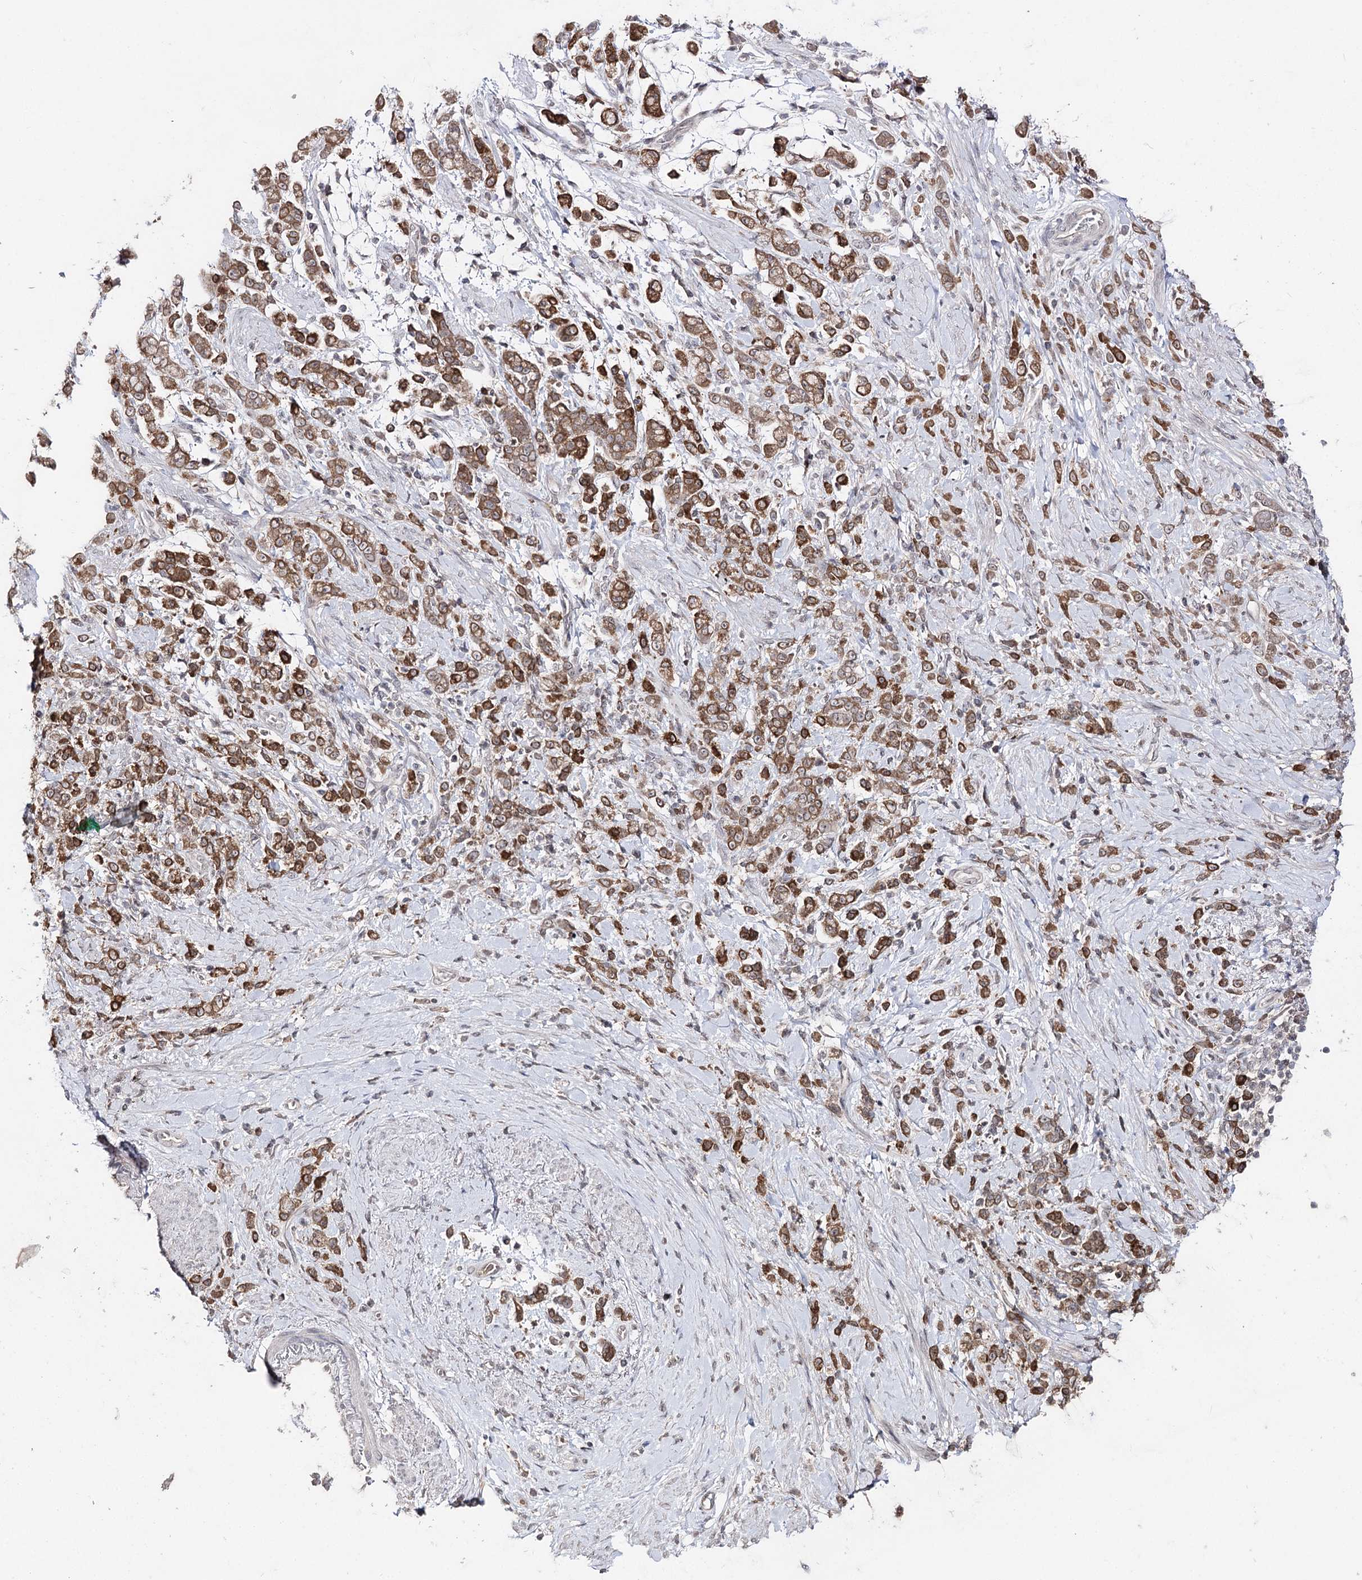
{"staining": {"intensity": "strong", "quantity": ">75%", "location": "cytoplasmic/membranous"}, "tissue": "stomach cancer", "cell_type": "Tumor cells", "image_type": "cancer", "snomed": [{"axis": "morphology", "description": "Adenocarcinoma, NOS"}, {"axis": "topography", "description": "Stomach"}], "caption": "Human stomach cancer stained with a brown dye exhibits strong cytoplasmic/membranous positive expression in about >75% of tumor cells.", "gene": "HSD11B2", "patient": {"sex": "female", "age": 60}}